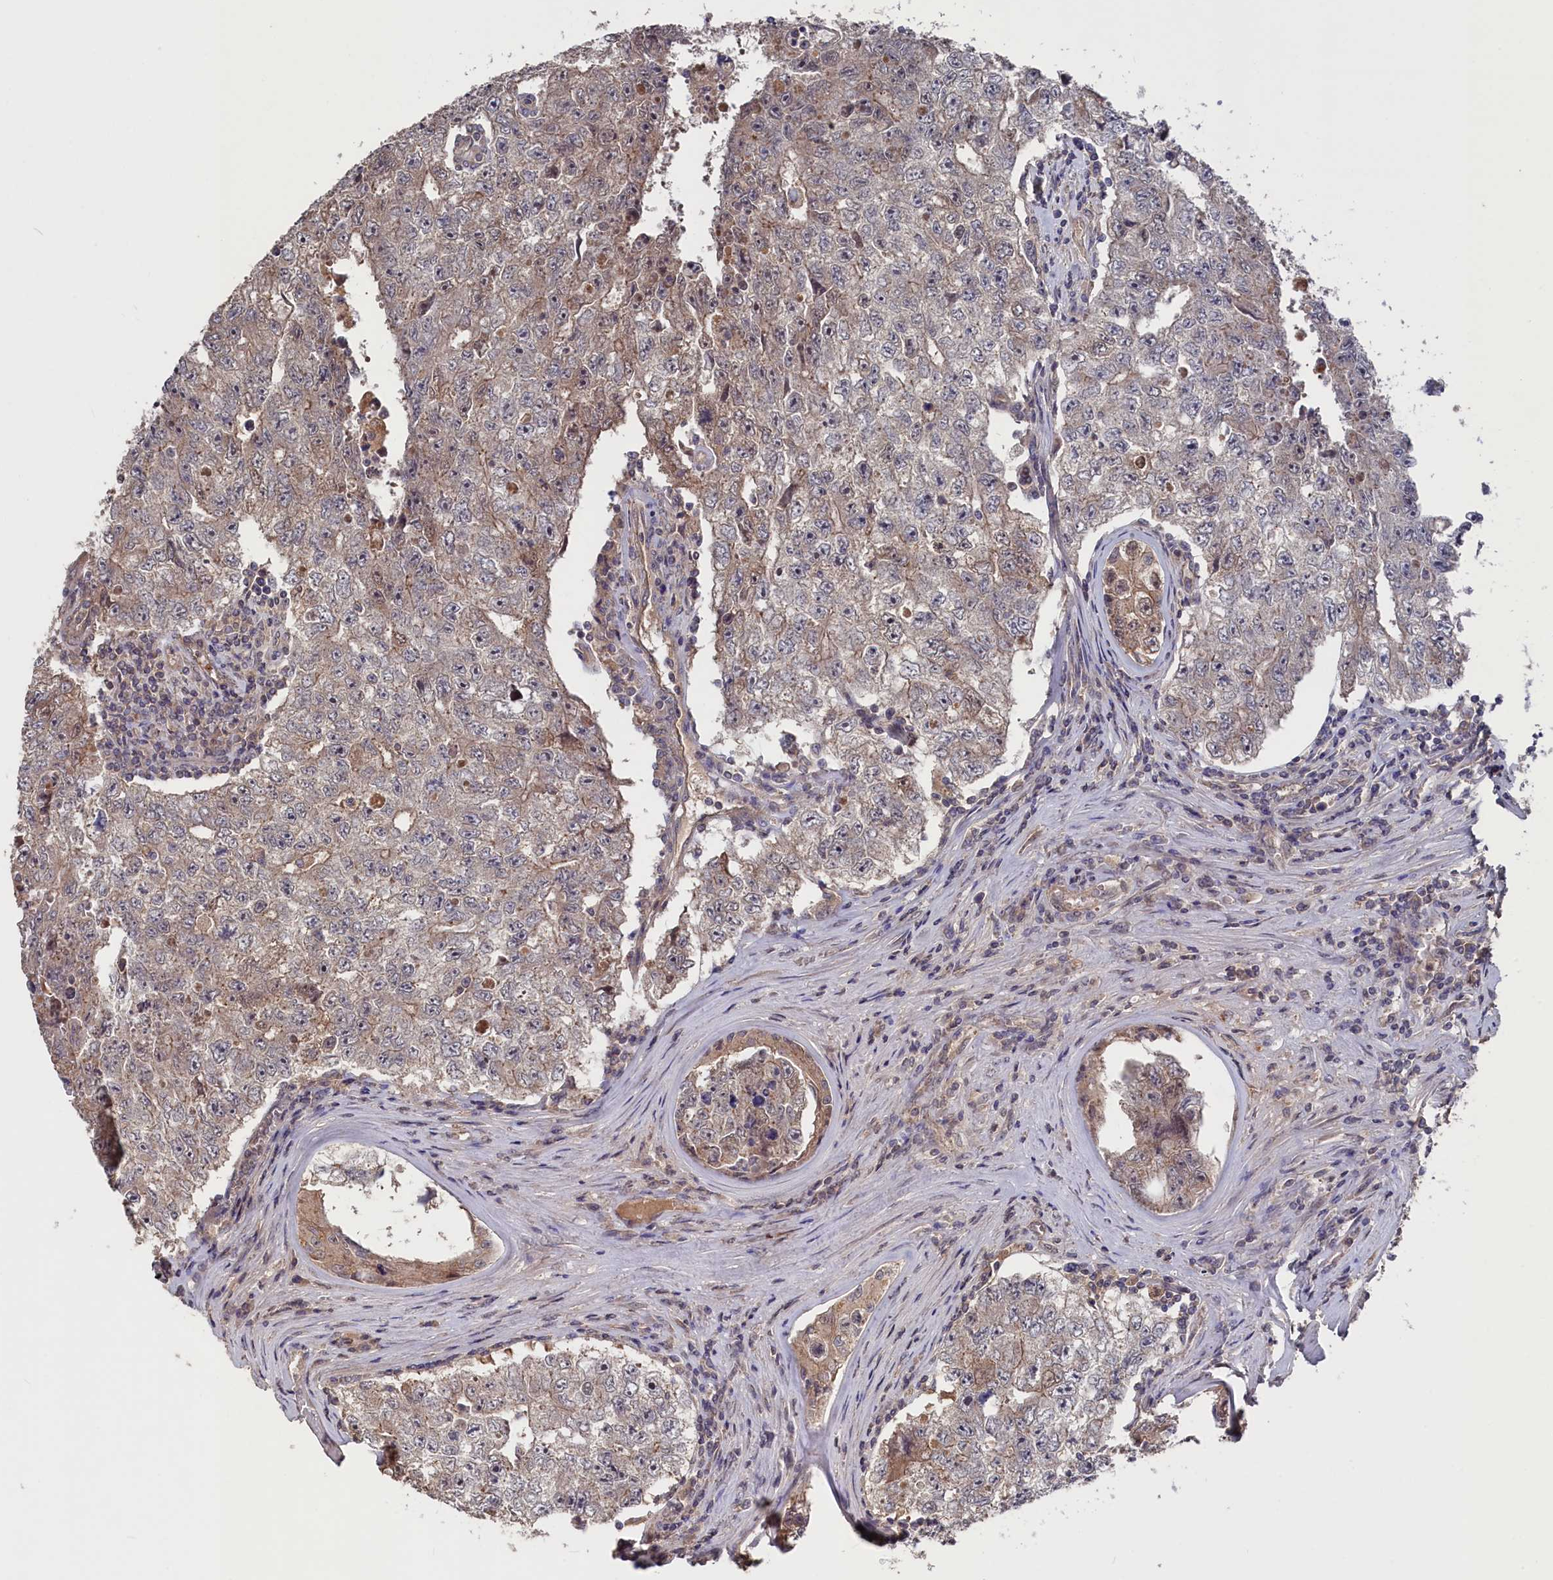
{"staining": {"intensity": "weak", "quantity": "25%-75%", "location": "cytoplasmic/membranous"}, "tissue": "testis cancer", "cell_type": "Tumor cells", "image_type": "cancer", "snomed": [{"axis": "morphology", "description": "Carcinoma, Embryonal, NOS"}, {"axis": "topography", "description": "Testis"}], "caption": "Immunohistochemical staining of human testis cancer demonstrates low levels of weak cytoplasmic/membranous staining in about 25%-75% of tumor cells.", "gene": "TMC5", "patient": {"sex": "male", "age": 17}}